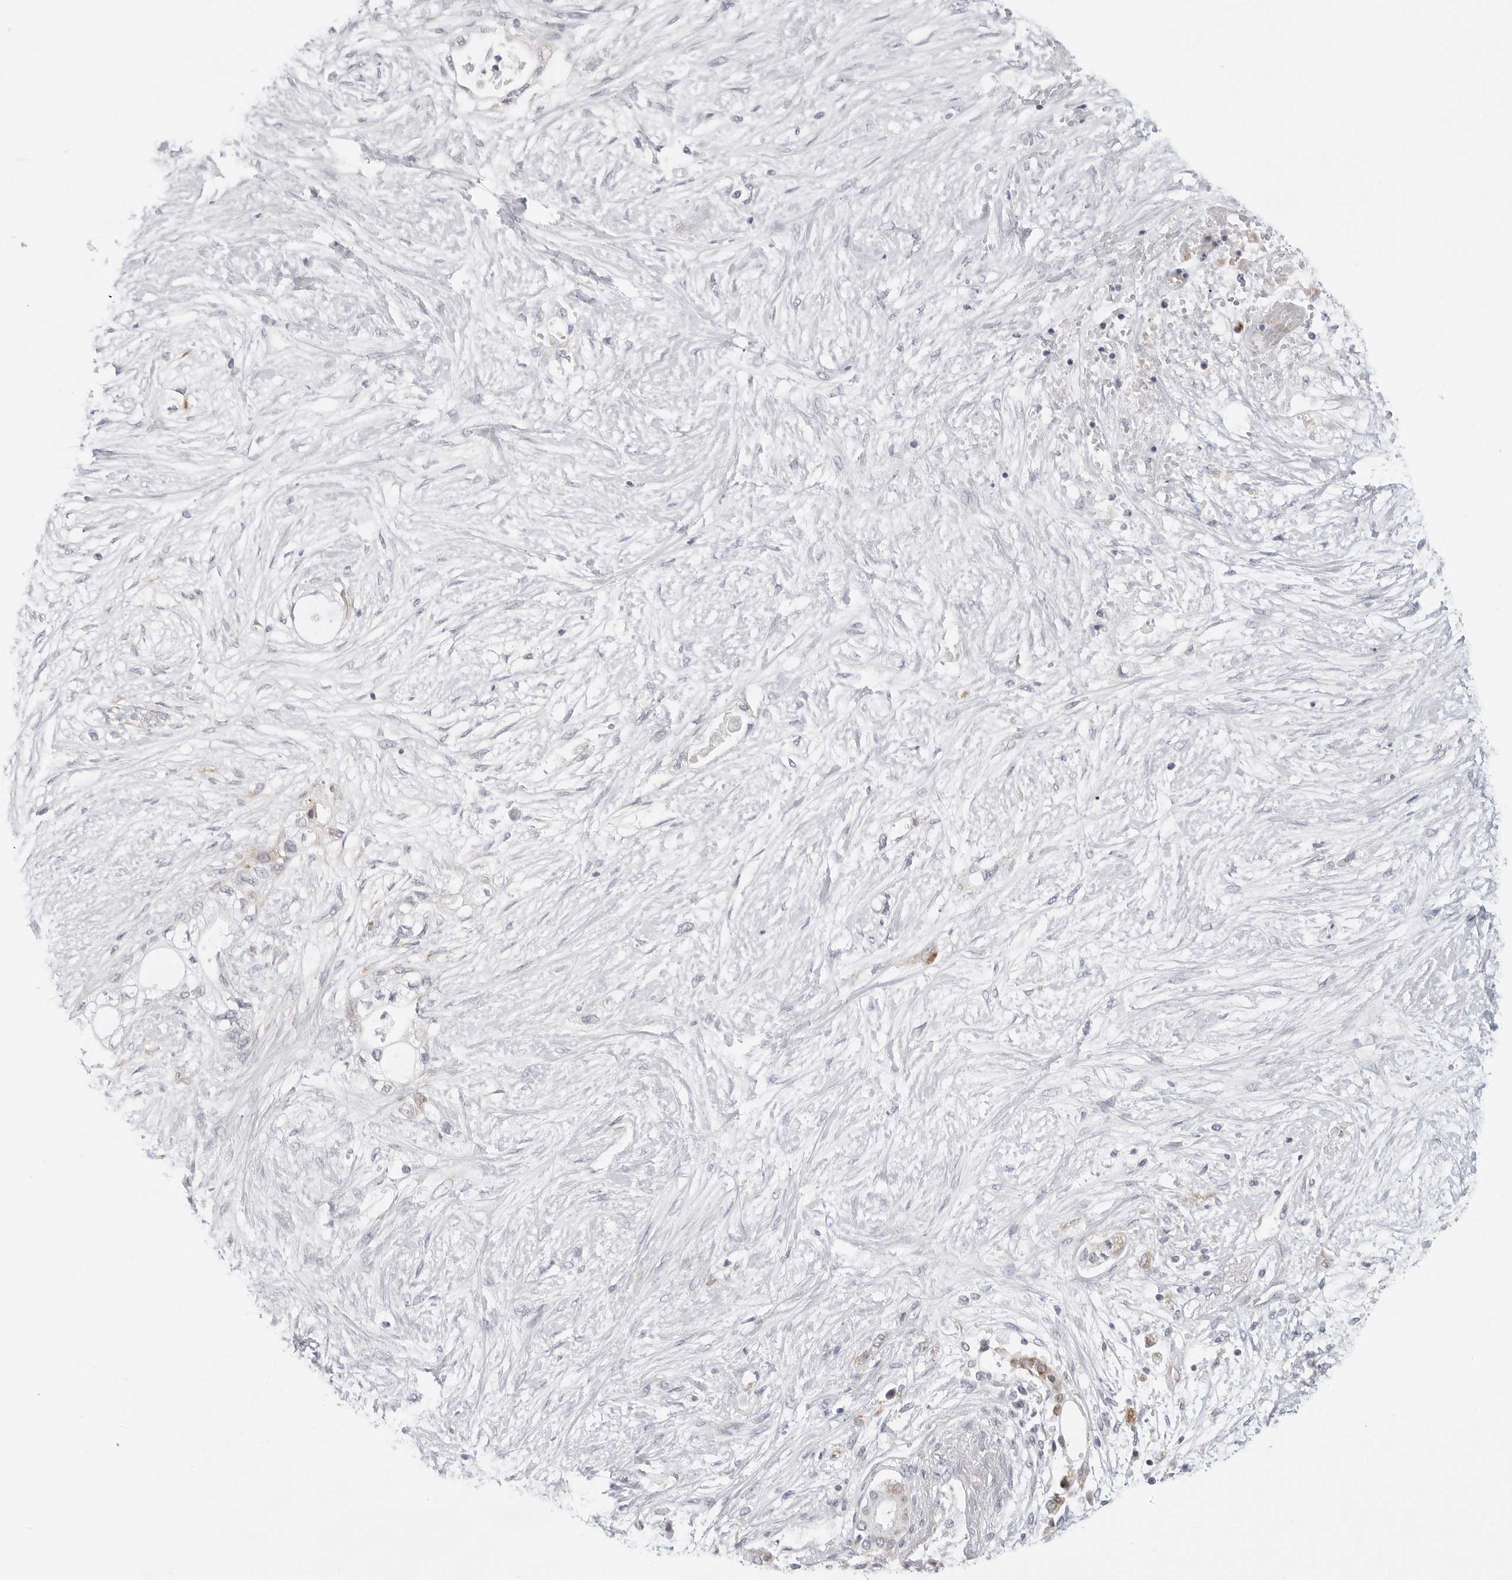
{"staining": {"intensity": "weak", "quantity": "25%-75%", "location": "cytoplasmic/membranous"}, "tissue": "pancreatic cancer", "cell_type": "Tumor cells", "image_type": "cancer", "snomed": [{"axis": "morphology", "description": "Adenocarcinoma, NOS"}, {"axis": "topography", "description": "Pancreas"}], "caption": "A high-resolution micrograph shows immunohistochemistry staining of pancreatic cancer (adenocarcinoma), which demonstrates weak cytoplasmic/membranous staining in about 25%-75% of tumor cells.", "gene": "CIART", "patient": {"sex": "male", "age": 53}}